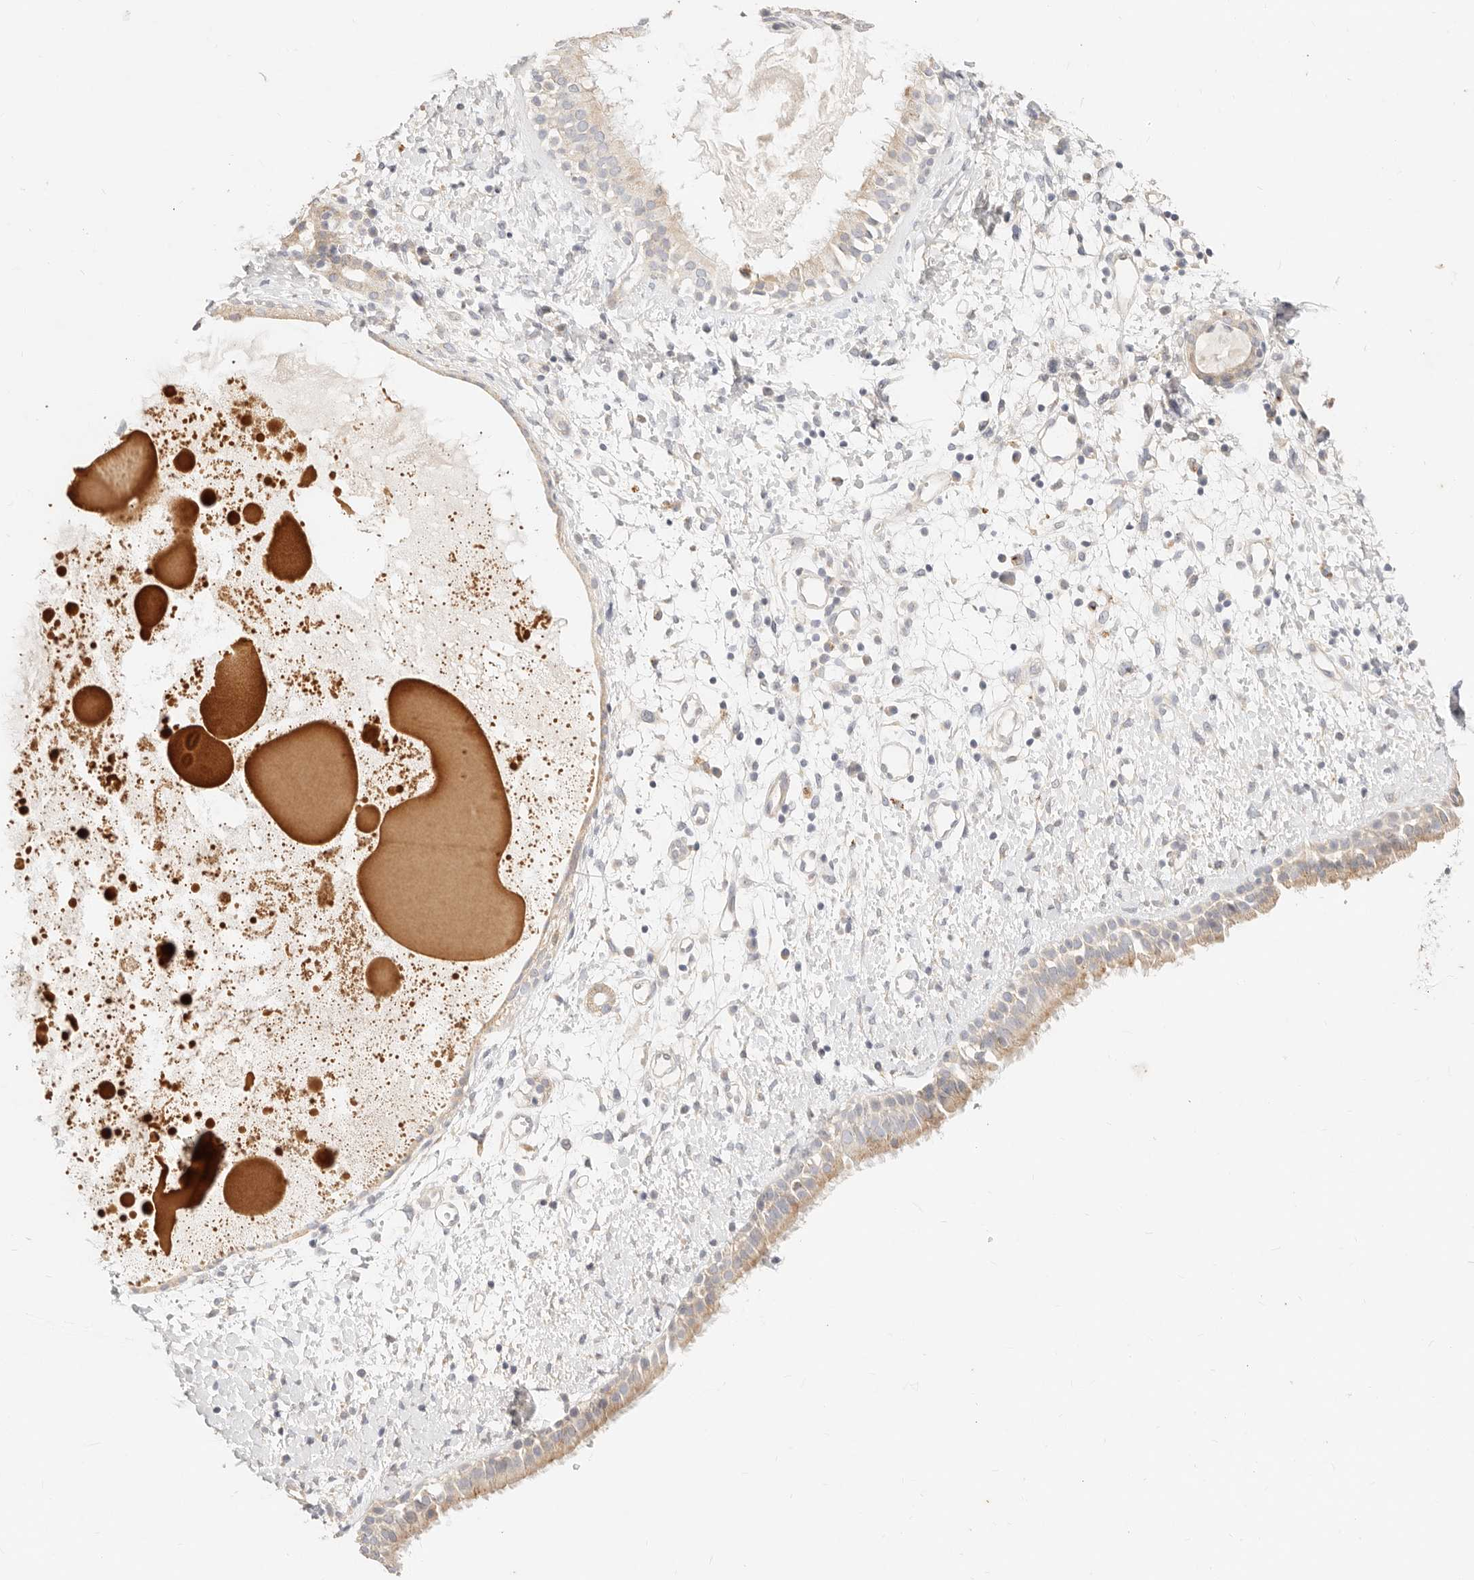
{"staining": {"intensity": "weak", "quantity": ">75%", "location": "cytoplasmic/membranous"}, "tissue": "nasopharynx", "cell_type": "Respiratory epithelial cells", "image_type": "normal", "snomed": [{"axis": "morphology", "description": "Normal tissue, NOS"}, {"axis": "topography", "description": "Nasopharynx"}], "caption": "Weak cytoplasmic/membranous expression is appreciated in approximately >75% of respiratory epithelial cells in unremarkable nasopharynx. The staining was performed using DAB, with brown indicating positive protein expression. Nuclei are stained blue with hematoxylin.", "gene": "ACOX1", "patient": {"sex": "male", "age": 22}}